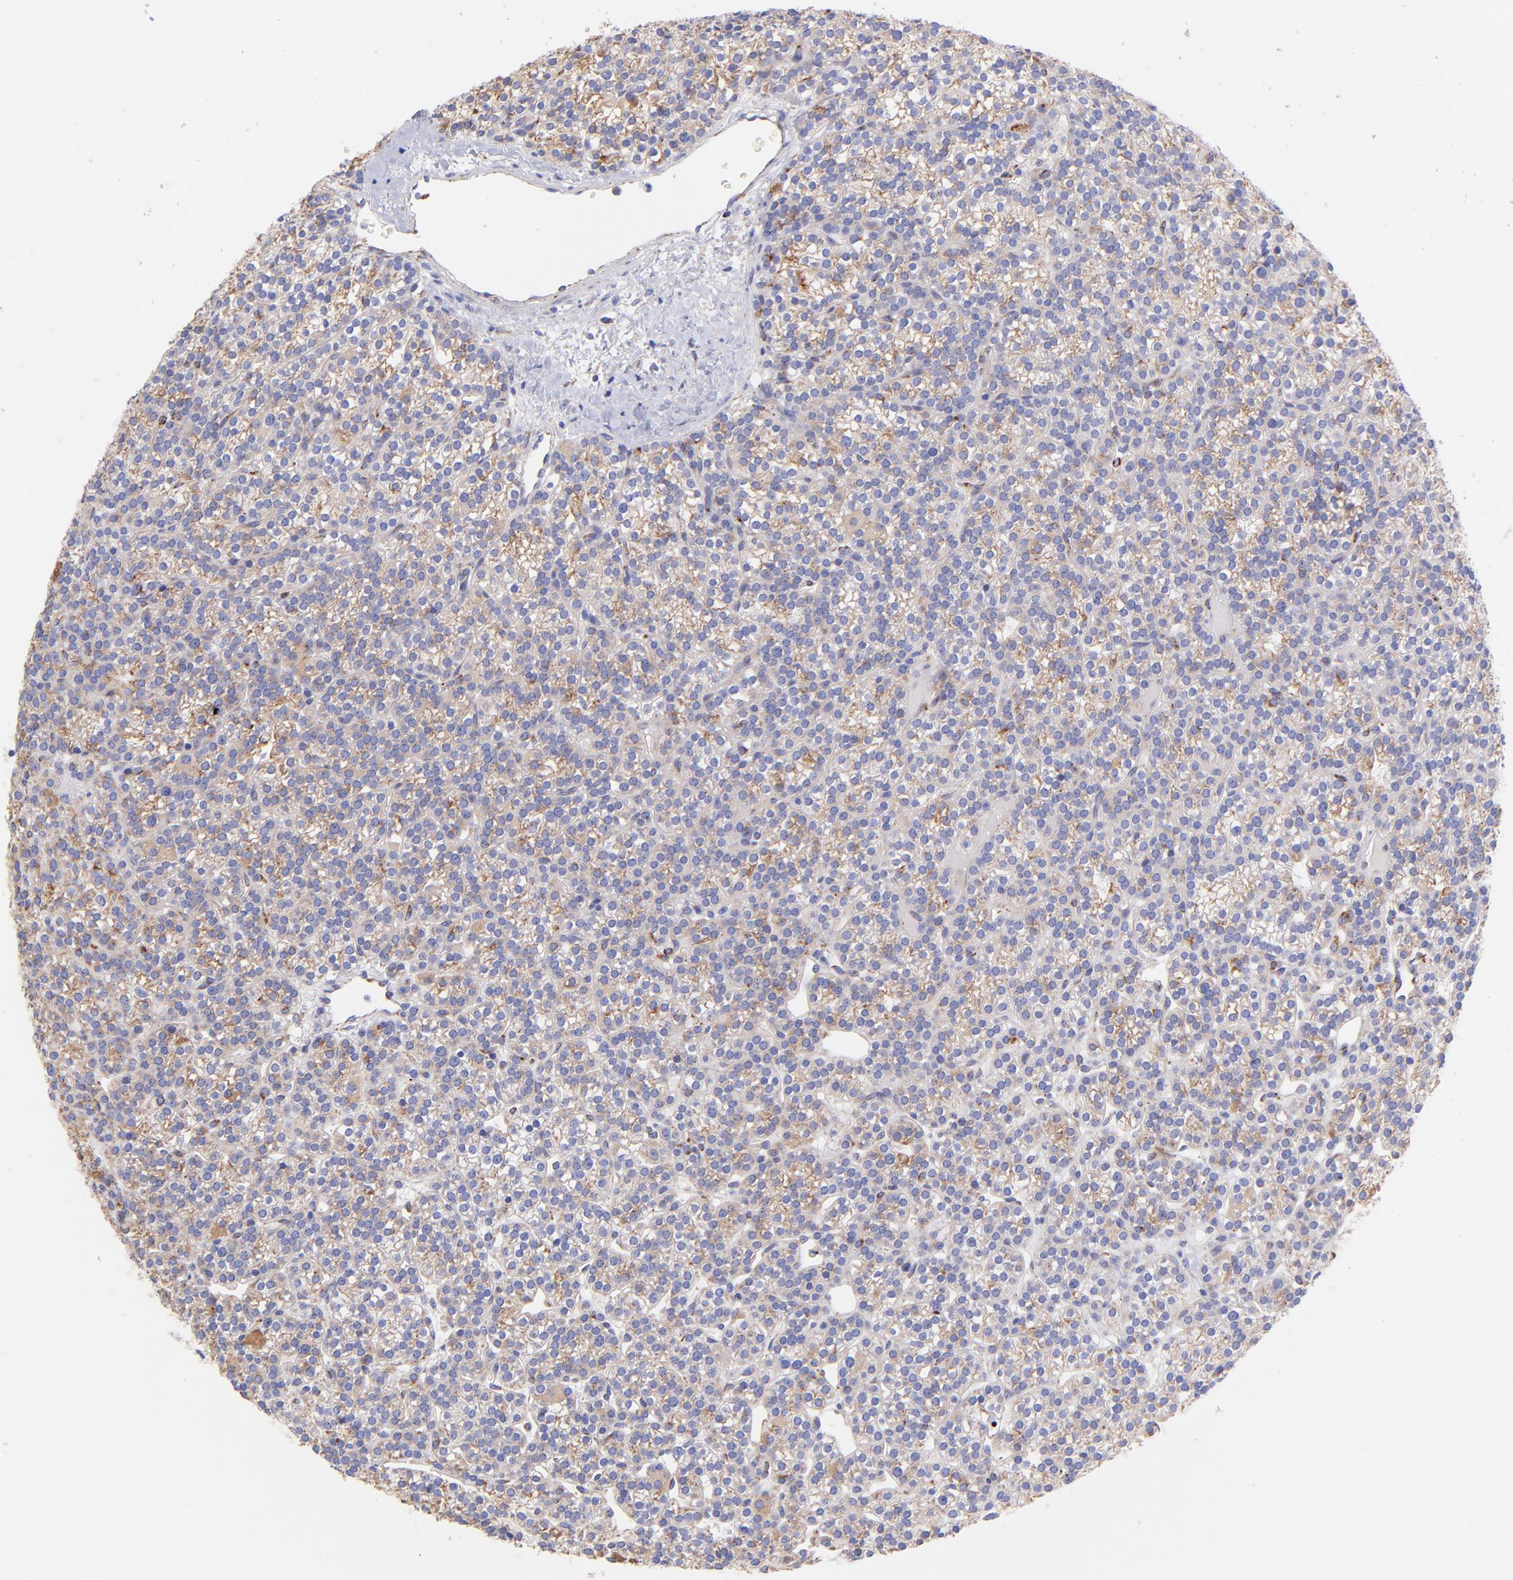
{"staining": {"intensity": "moderate", "quantity": ">75%", "location": "cytoplasmic/membranous"}, "tissue": "parathyroid gland", "cell_type": "Glandular cells", "image_type": "normal", "snomed": [{"axis": "morphology", "description": "Normal tissue, NOS"}, {"axis": "topography", "description": "Parathyroid gland"}], "caption": "IHC histopathology image of normal parathyroid gland: human parathyroid gland stained using immunohistochemistry (IHC) demonstrates medium levels of moderate protein expression localized specifically in the cytoplasmic/membranous of glandular cells, appearing as a cytoplasmic/membranous brown color.", "gene": "SPARC", "patient": {"sex": "female", "age": 50}}